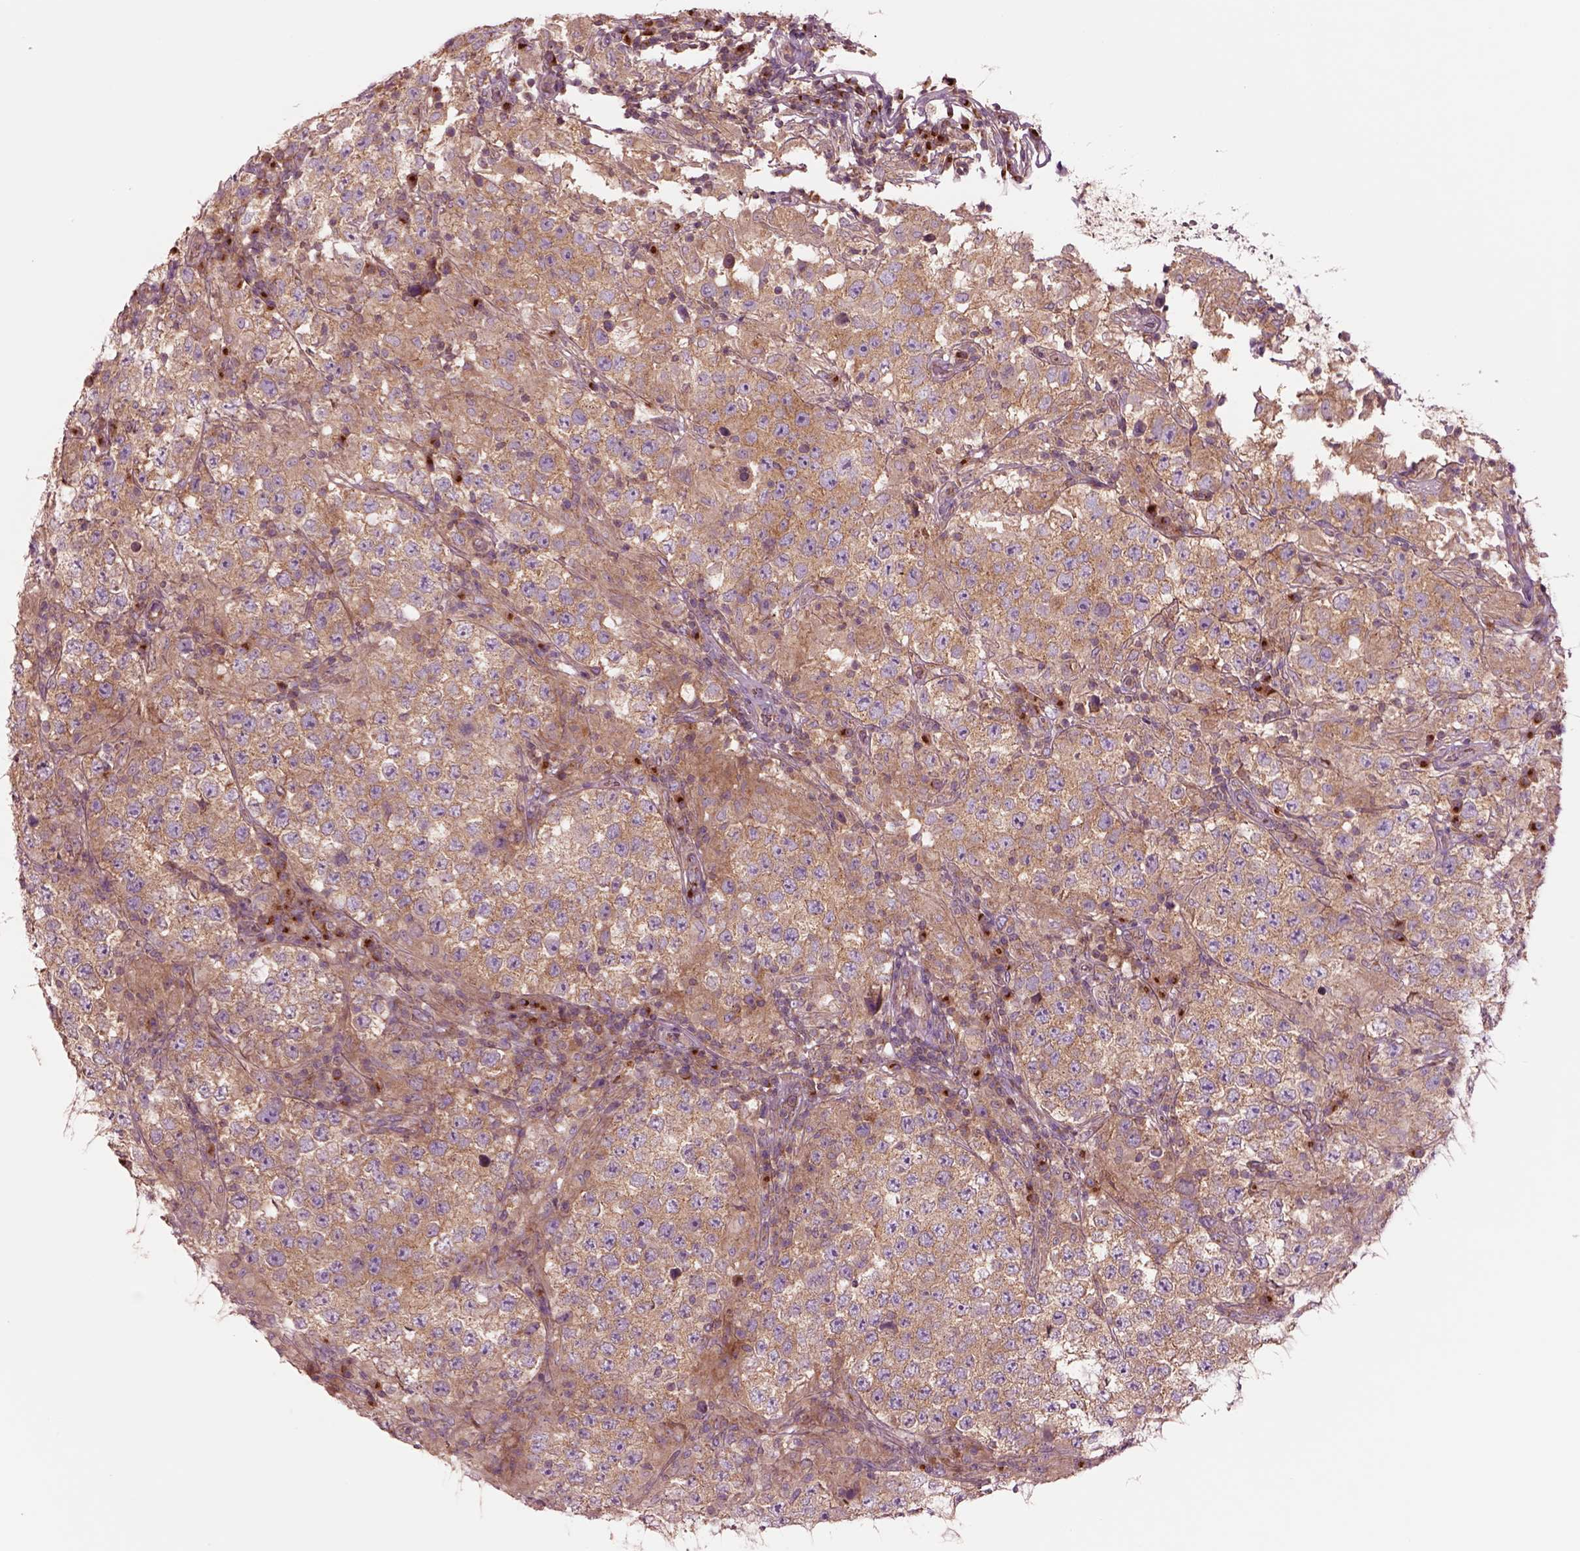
{"staining": {"intensity": "weak", "quantity": ">75%", "location": "cytoplasmic/membranous"}, "tissue": "testis cancer", "cell_type": "Tumor cells", "image_type": "cancer", "snomed": [{"axis": "morphology", "description": "Seminoma, NOS"}, {"axis": "morphology", "description": "Carcinoma, Embryonal, NOS"}, {"axis": "topography", "description": "Testis"}], "caption": "The image exhibits a brown stain indicating the presence of a protein in the cytoplasmic/membranous of tumor cells in testis seminoma. The staining was performed using DAB to visualize the protein expression in brown, while the nuclei were stained in blue with hematoxylin (Magnification: 20x).", "gene": "SEC23A", "patient": {"sex": "male", "age": 41}}